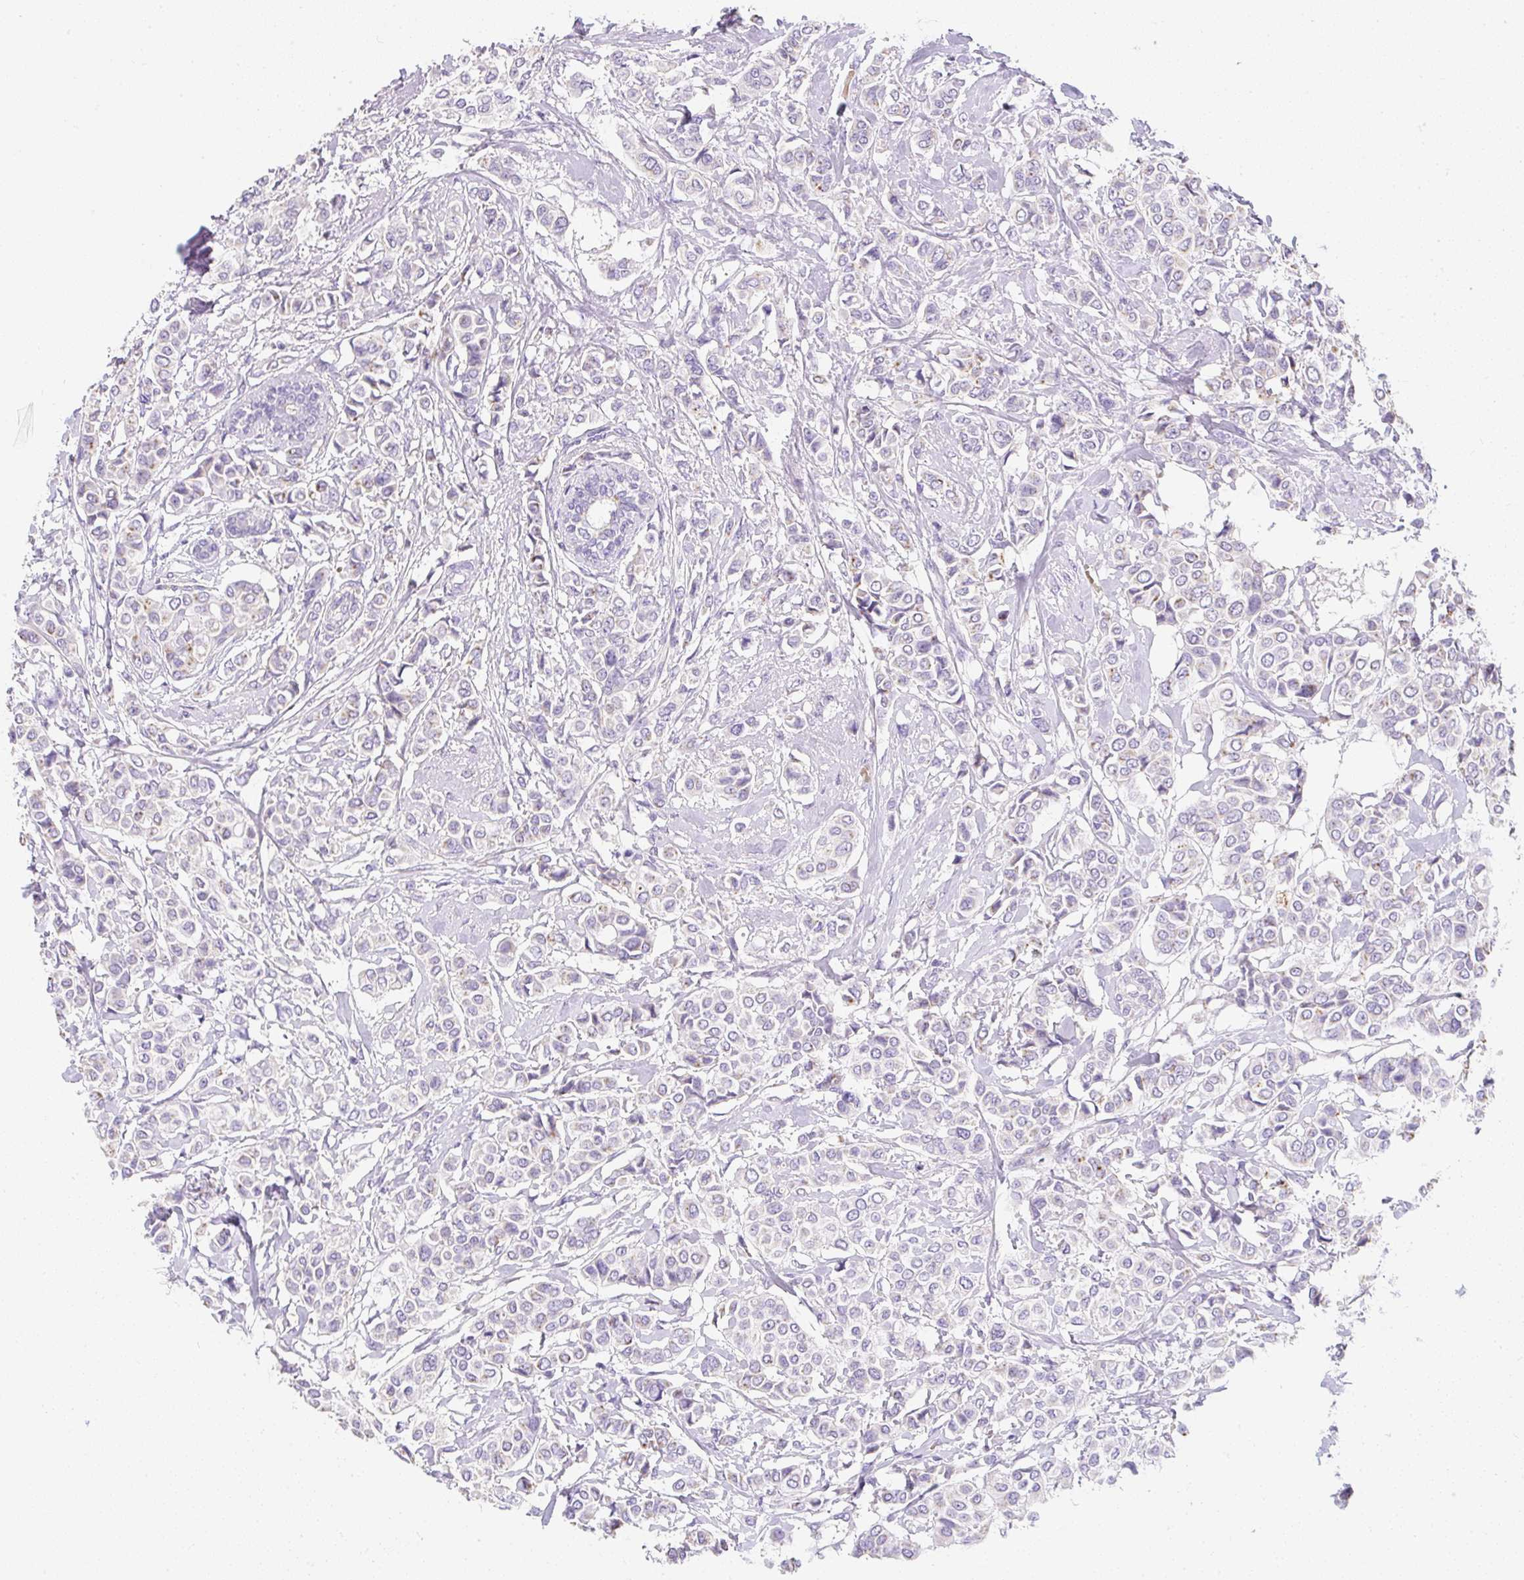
{"staining": {"intensity": "moderate", "quantity": "<25%", "location": "cytoplasmic/membranous"}, "tissue": "breast cancer", "cell_type": "Tumor cells", "image_type": "cancer", "snomed": [{"axis": "morphology", "description": "Lobular carcinoma"}, {"axis": "topography", "description": "Breast"}], "caption": "A photomicrograph of breast cancer stained for a protein reveals moderate cytoplasmic/membranous brown staining in tumor cells. (Brightfield microscopy of DAB IHC at high magnification).", "gene": "DTX4", "patient": {"sex": "female", "age": 51}}